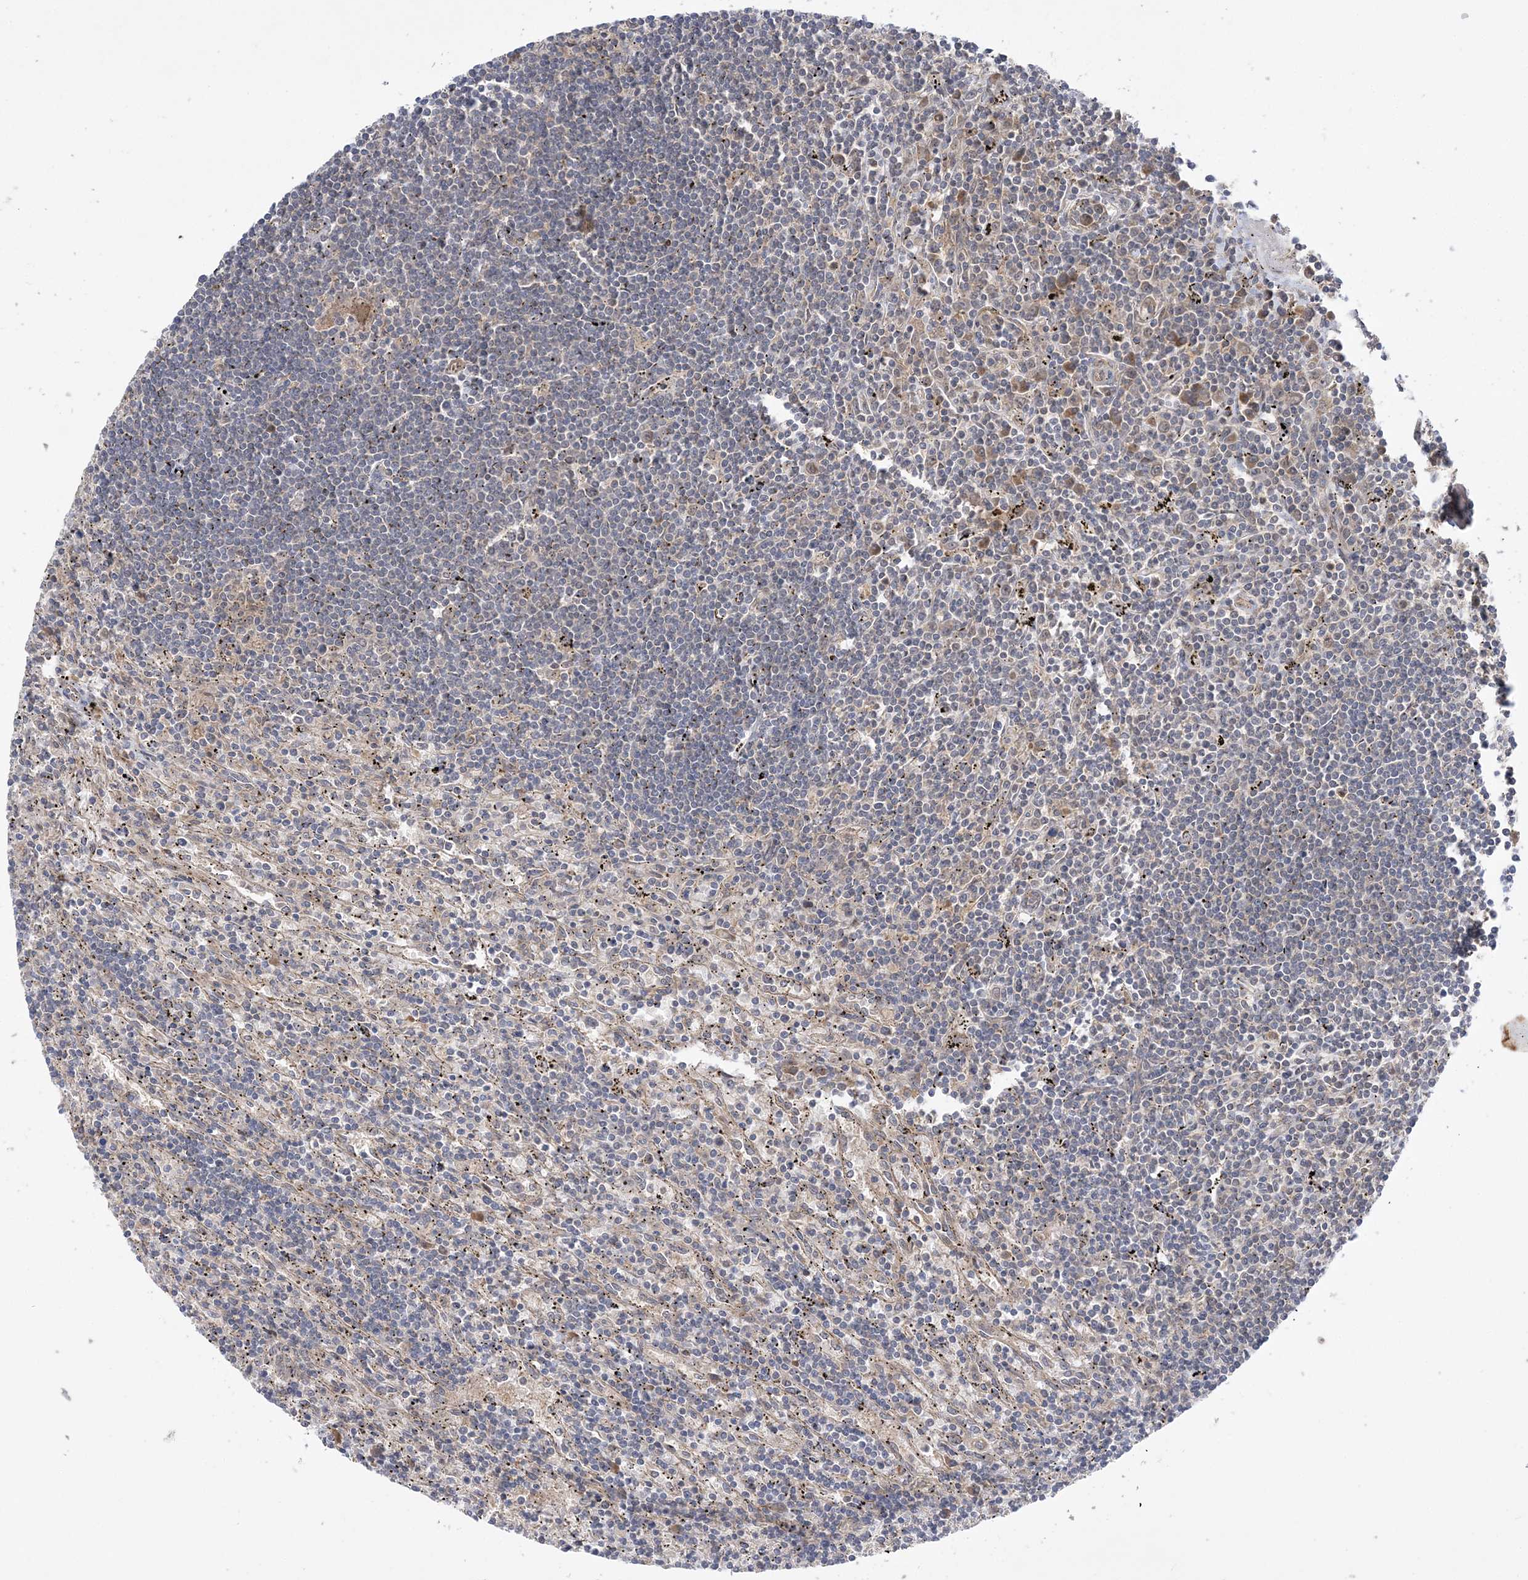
{"staining": {"intensity": "negative", "quantity": "none", "location": "none"}, "tissue": "lymphoma", "cell_type": "Tumor cells", "image_type": "cancer", "snomed": [{"axis": "morphology", "description": "Malignant lymphoma, non-Hodgkin's type, Low grade"}, {"axis": "topography", "description": "Spleen"}], "caption": "DAB (3,3'-diaminobenzidine) immunohistochemical staining of lymphoma demonstrates no significant expression in tumor cells.", "gene": "MMADHC", "patient": {"sex": "male", "age": 76}}